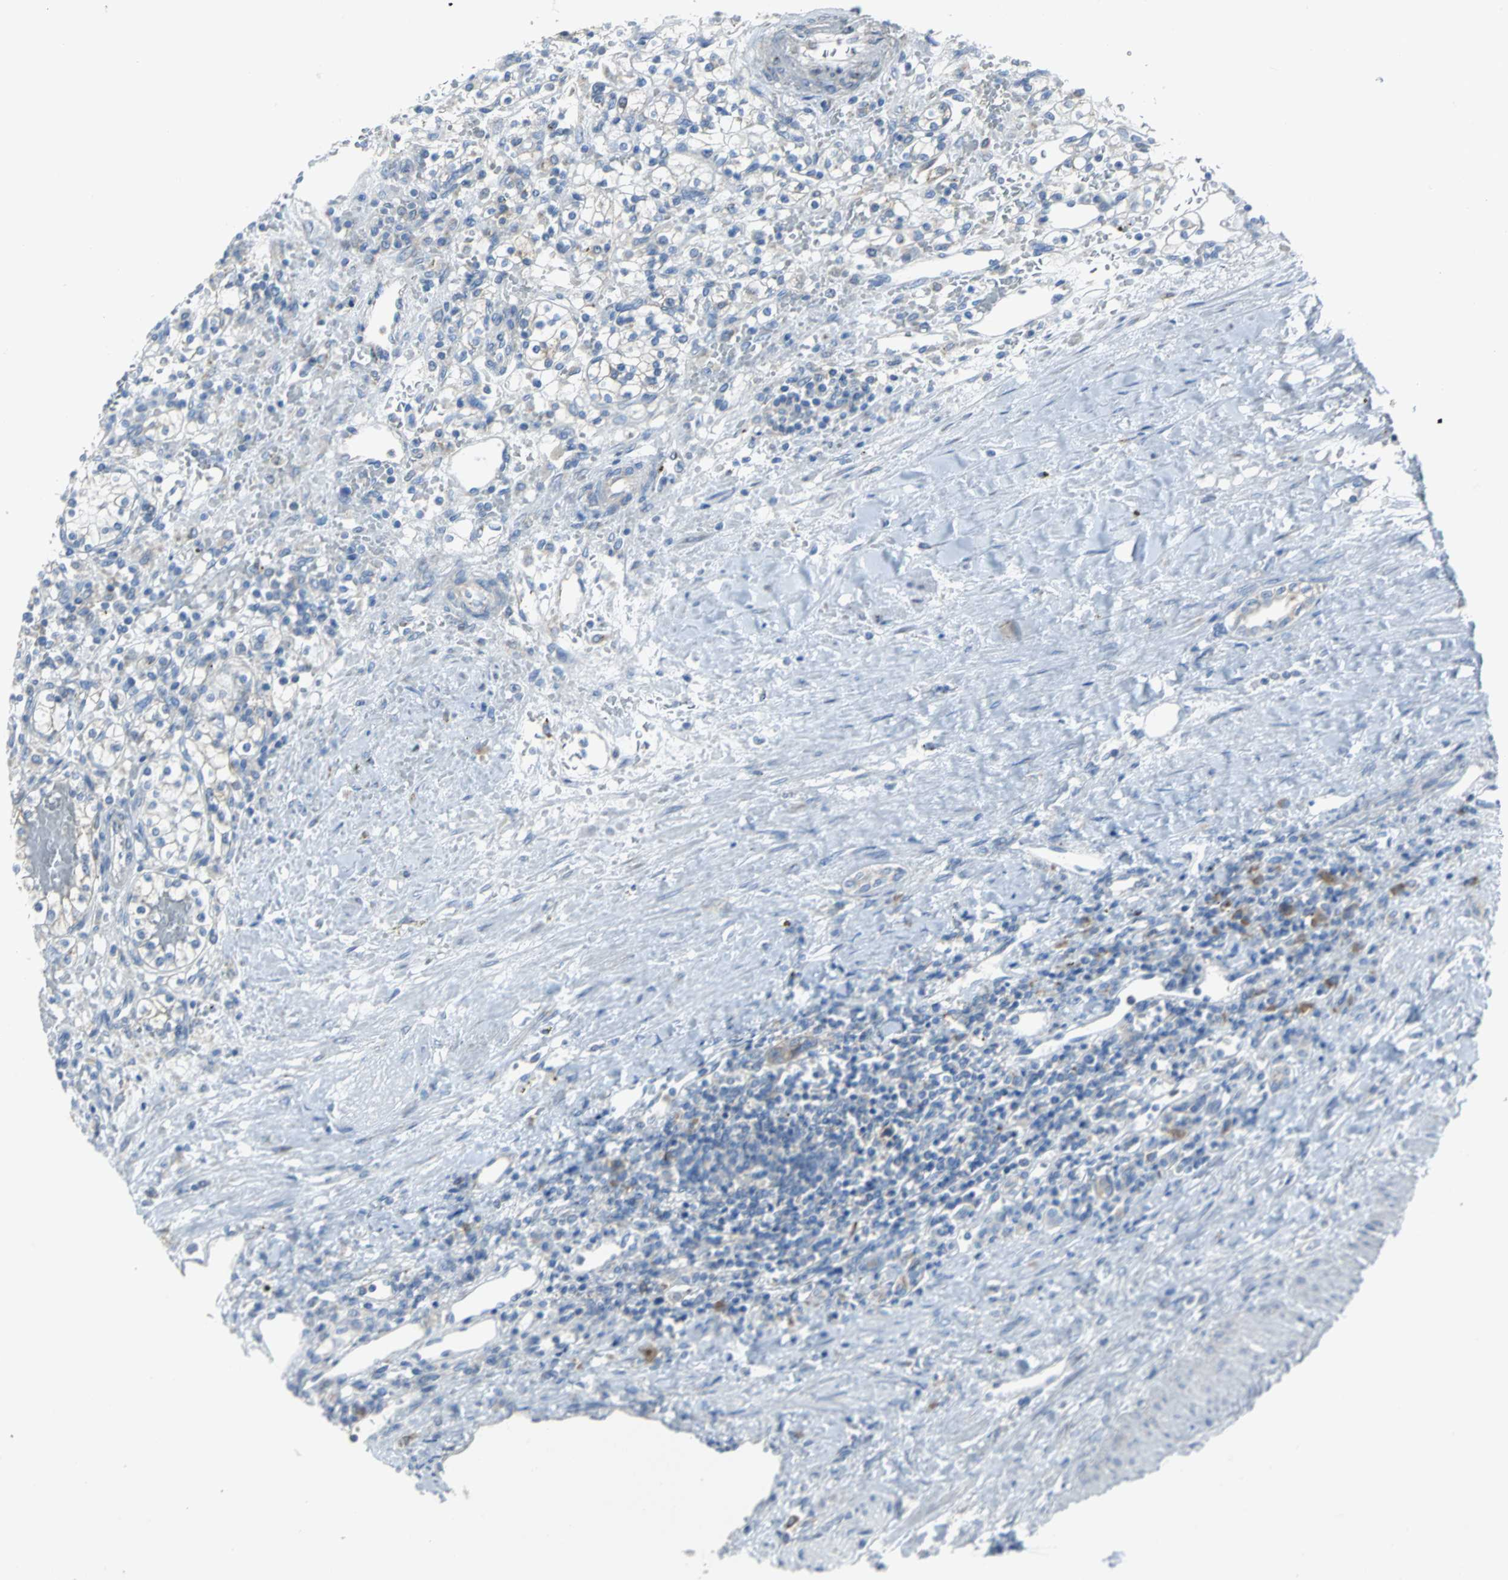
{"staining": {"intensity": "negative", "quantity": "none", "location": "none"}, "tissue": "renal cancer", "cell_type": "Tumor cells", "image_type": "cancer", "snomed": [{"axis": "morphology", "description": "Normal tissue, NOS"}, {"axis": "morphology", "description": "Adenocarcinoma, NOS"}, {"axis": "topography", "description": "Kidney"}], "caption": "The immunohistochemistry (IHC) micrograph has no significant positivity in tumor cells of renal adenocarcinoma tissue.", "gene": "EIF5A", "patient": {"sex": "female", "age": 55}}